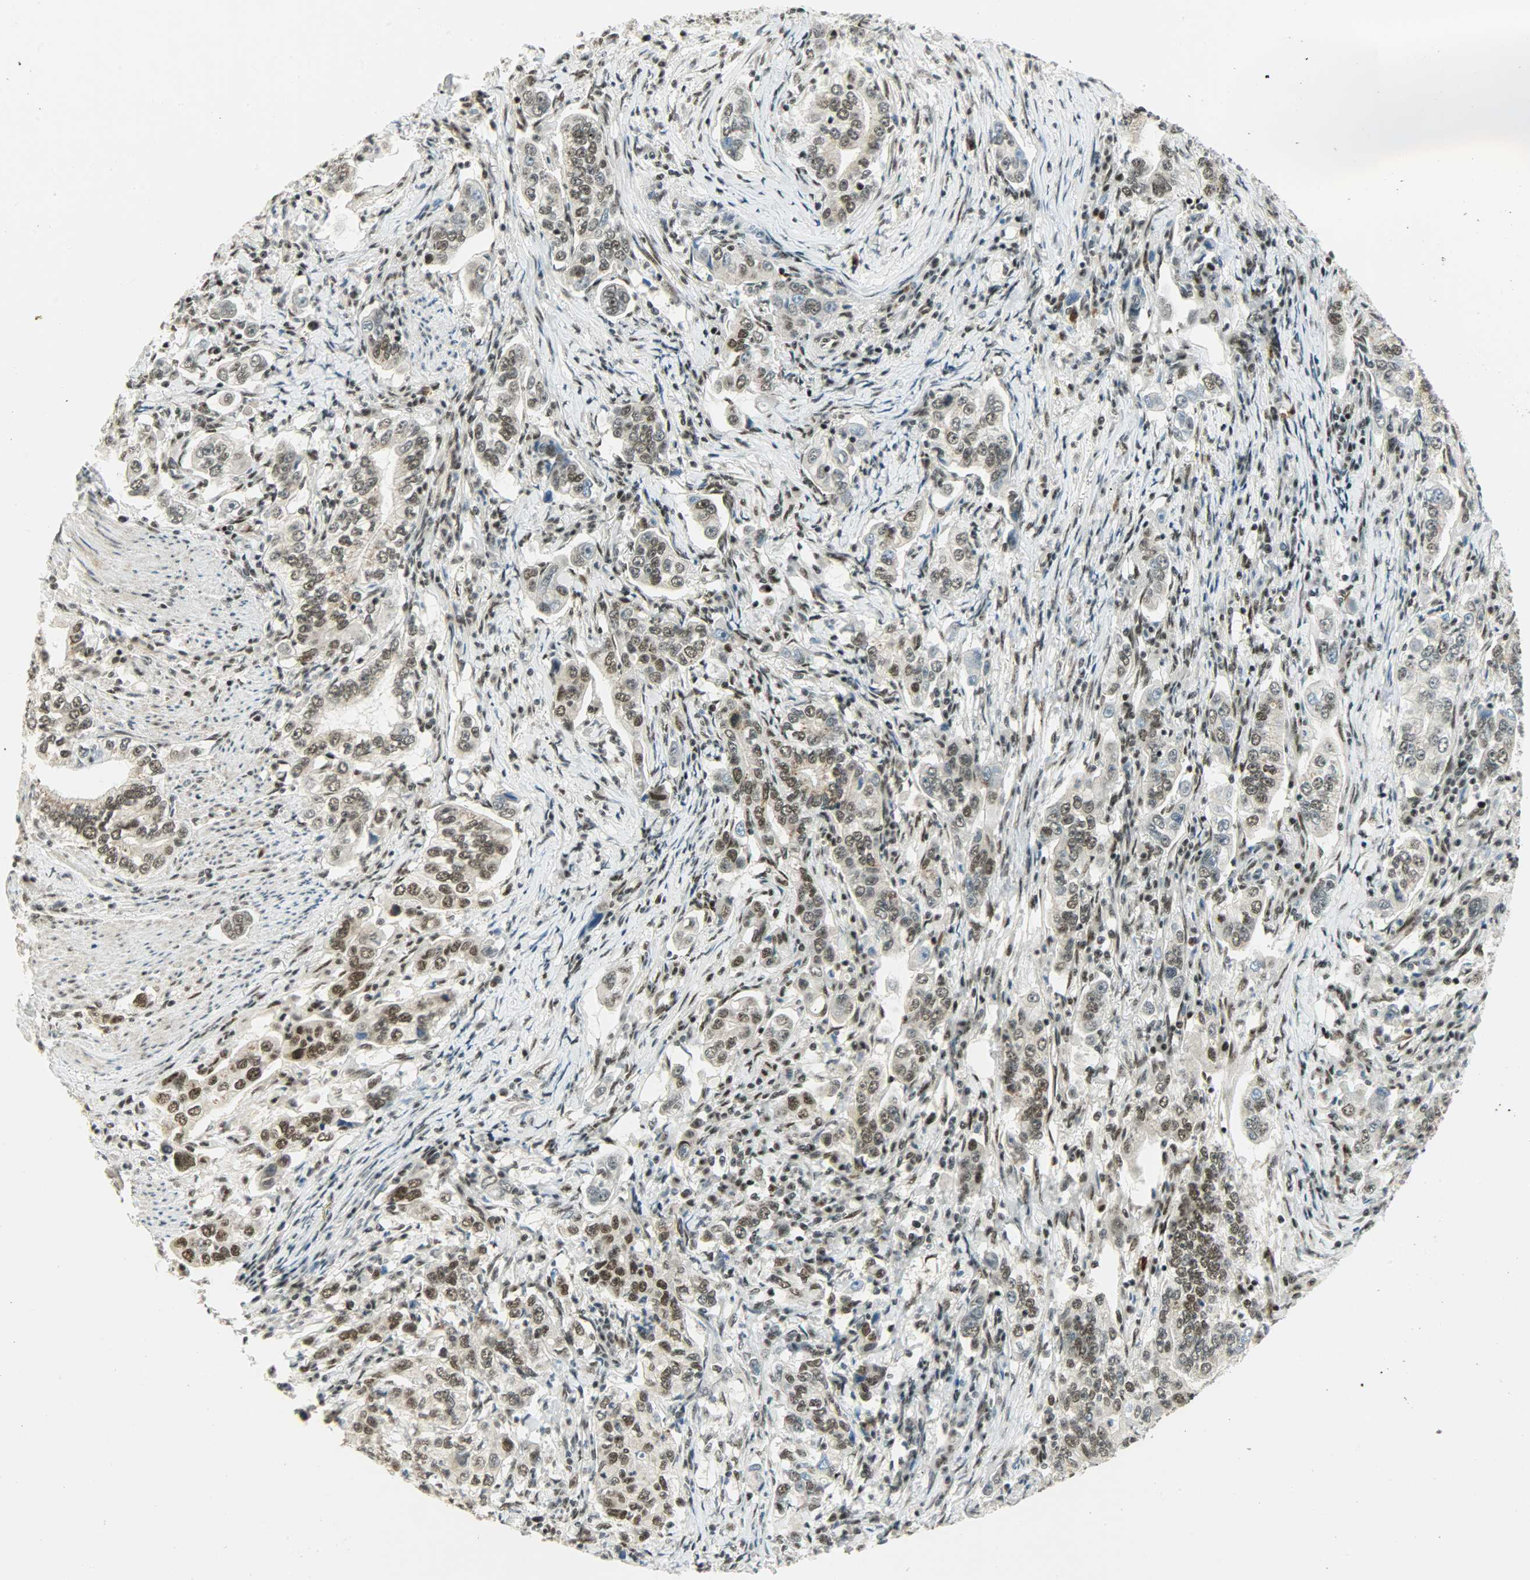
{"staining": {"intensity": "strong", "quantity": ">75%", "location": "nuclear"}, "tissue": "stomach cancer", "cell_type": "Tumor cells", "image_type": "cancer", "snomed": [{"axis": "morphology", "description": "Adenocarcinoma, NOS"}, {"axis": "topography", "description": "Stomach, lower"}], "caption": "Protein expression analysis of stomach cancer (adenocarcinoma) exhibits strong nuclear expression in about >75% of tumor cells.", "gene": "SUGP1", "patient": {"sex": "female", "age": 72}}